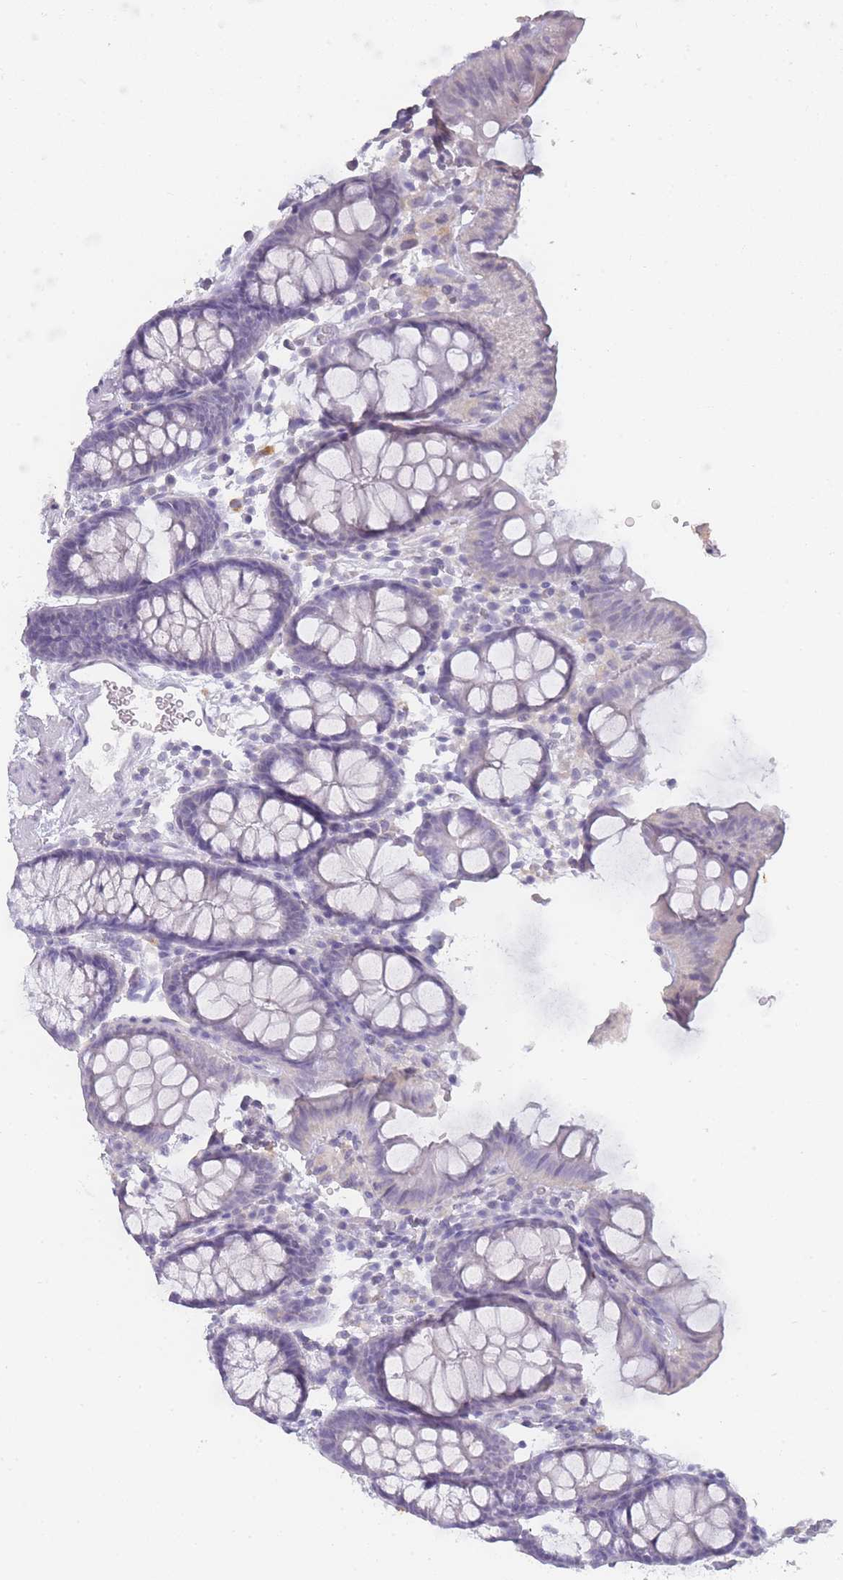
{"staining": {"intensity": "negative", "quantity": "none", "location": "none"}, "tissue": "colon", "cell_type": "Endothelial cells", "image_type": "normal", "snomed": [{"axis": "morphology", "description": "Normal tissue, NOS"}, {"axis": "topography", "description": "Colon"}], "caption": "IHC micrograph of benign colon: human colon stained with DAB demonstrates no significant protein staining in endothelial cells.", "gene": "INS", "patient": {"sex": "male", "age": 75}}